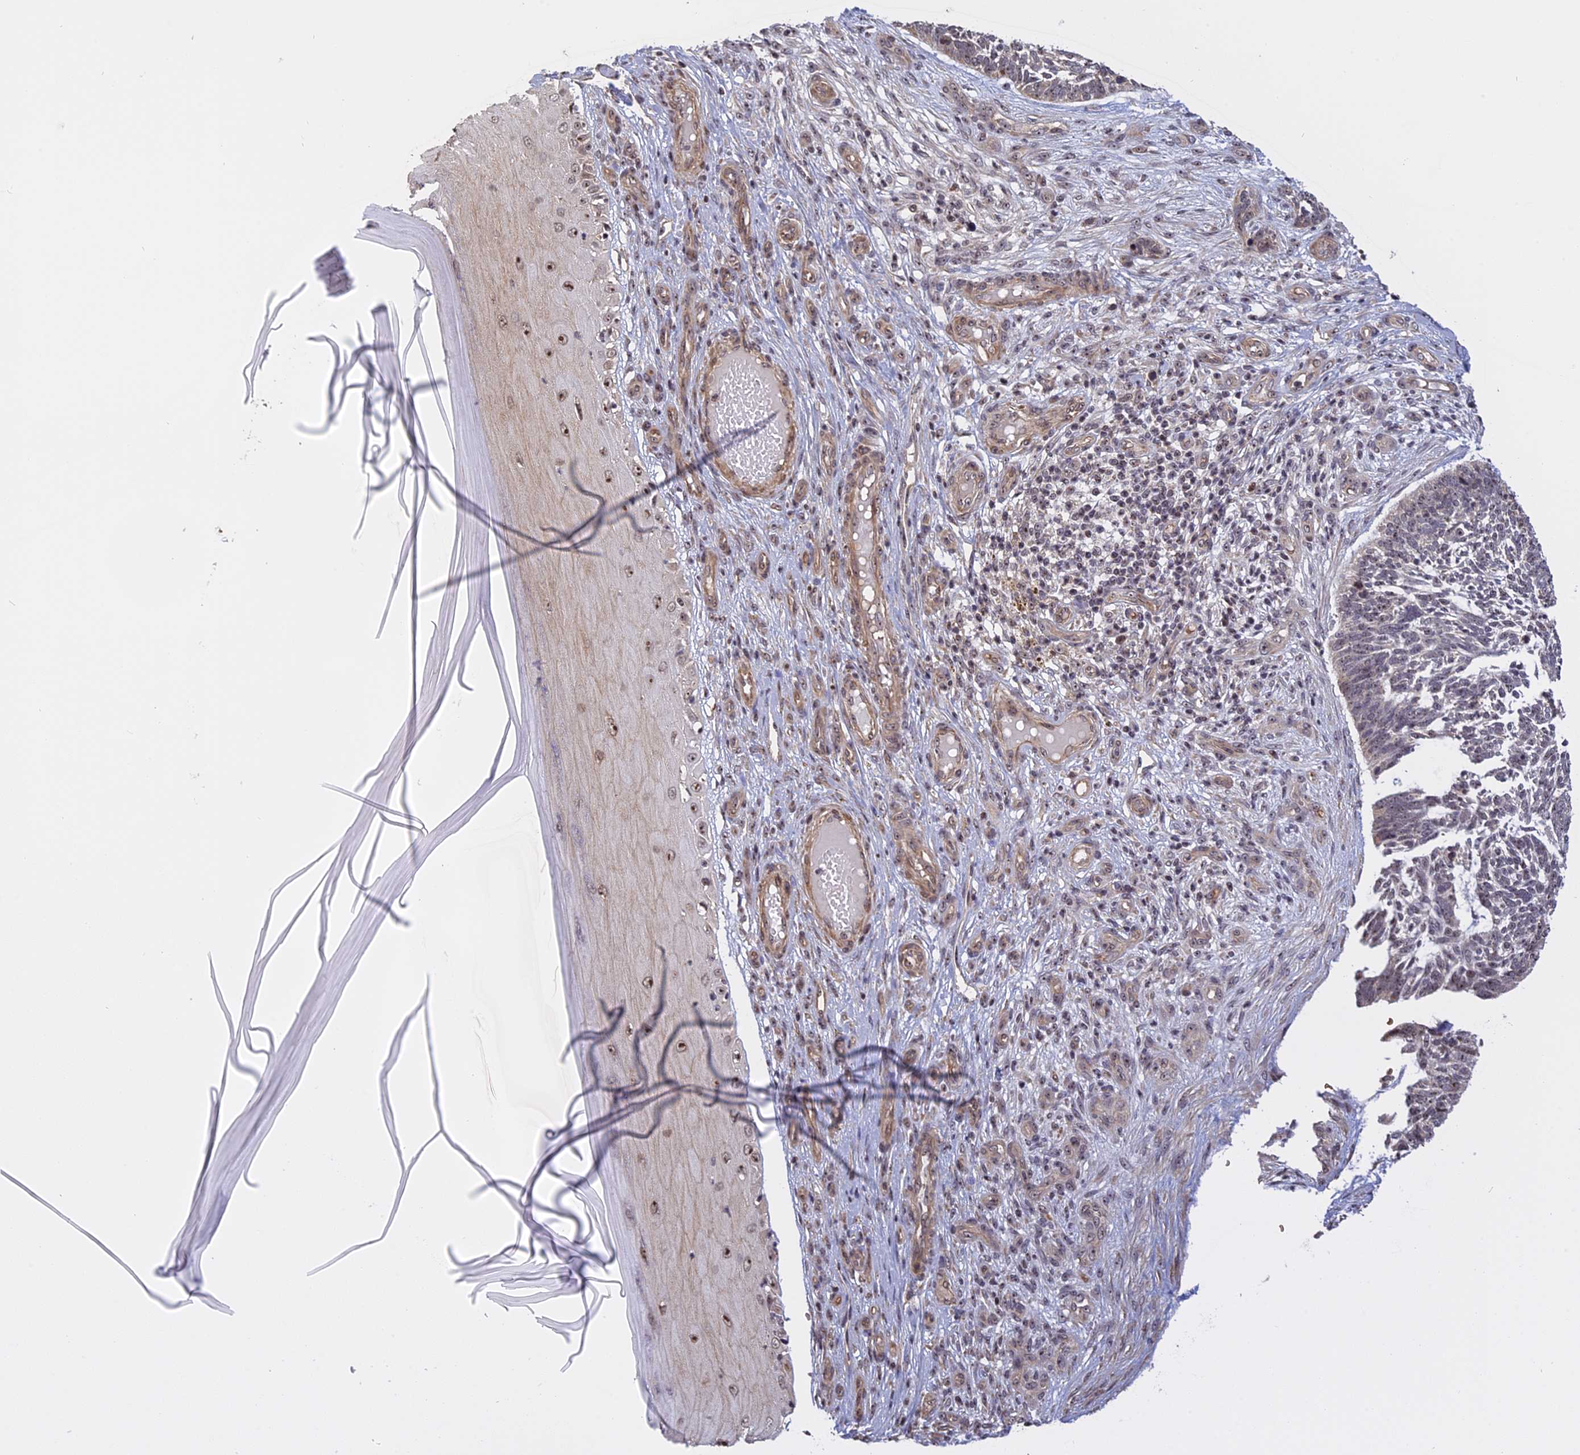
{"staining": {"intensity": "negative", "quantity": "none", "location": "none"}, "tissue": "skin cancer", "cell_type": "Tumor cells", "image_type": "cancer", "snomed": [{"axis": "morphology", "description": "Basal cell carcinoma"}, {"axis": "topography", "description": "Skin"}], "caption": "The image demonstrates no staining of tumor cells in skin cancer (basal cell carcinoma).", "gene": "MGA", "patient": {"sex": "male", "age": 88}}